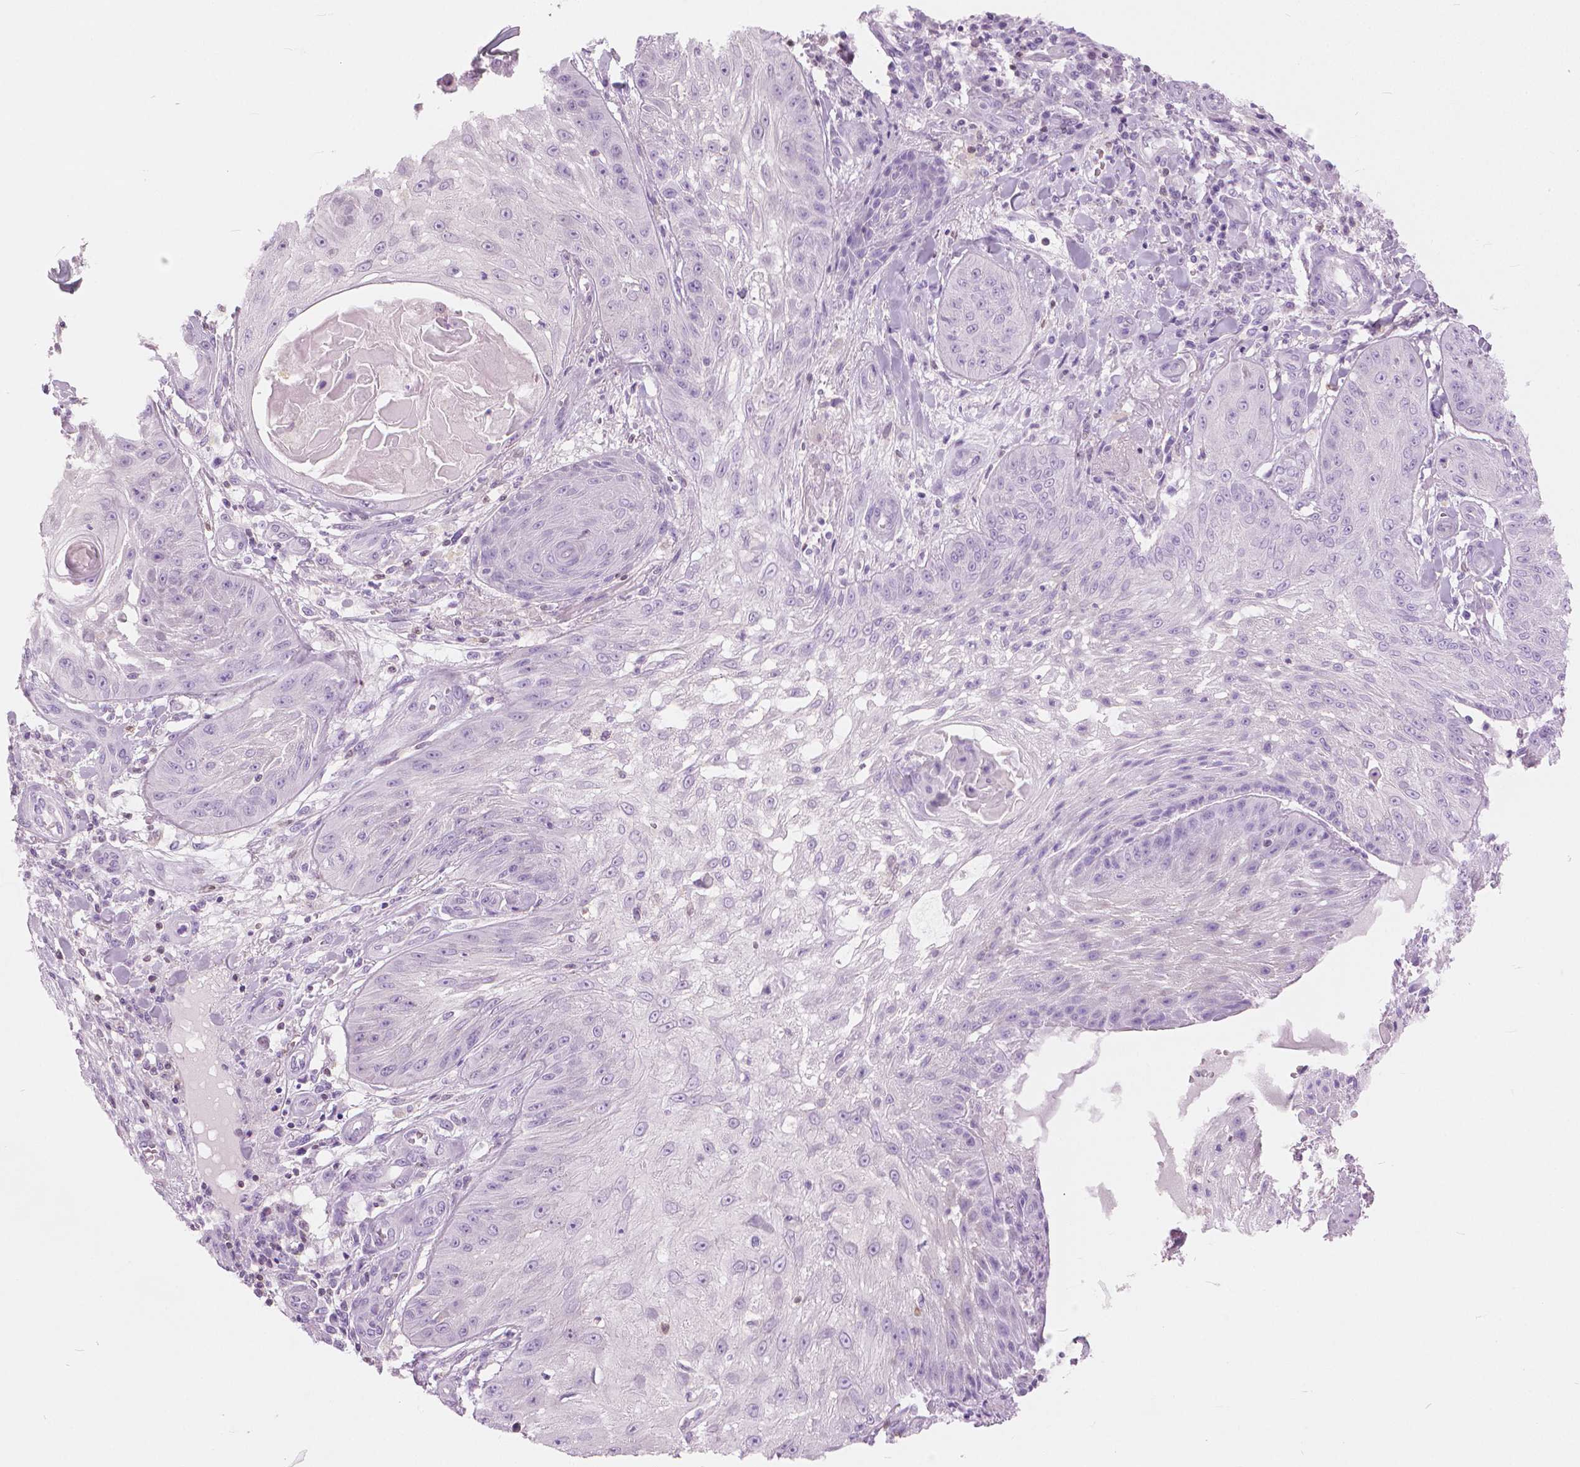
{"staining": {"intensity": "negative", "quantity": "none", "location": "none"}, "tissue": "skin cancer", "cell_type": "Tumor cells", "image_type": "cancer", "snomed": [{"axis": "morphology", "description": "Squamous cell carcinoma, NOS"}, {"axis": "topography", "description": "Skin"}], "caption": "Immunohistochemical staining of human skin squamous cell carcinoma displays no significant positivity in tumor cells. (DAB (3,3'-diaminobenzidine) immunohistochemistry (IHC), high magnification).", "gene": "GALM", "patient": {"sex": "male", "age": 70}}